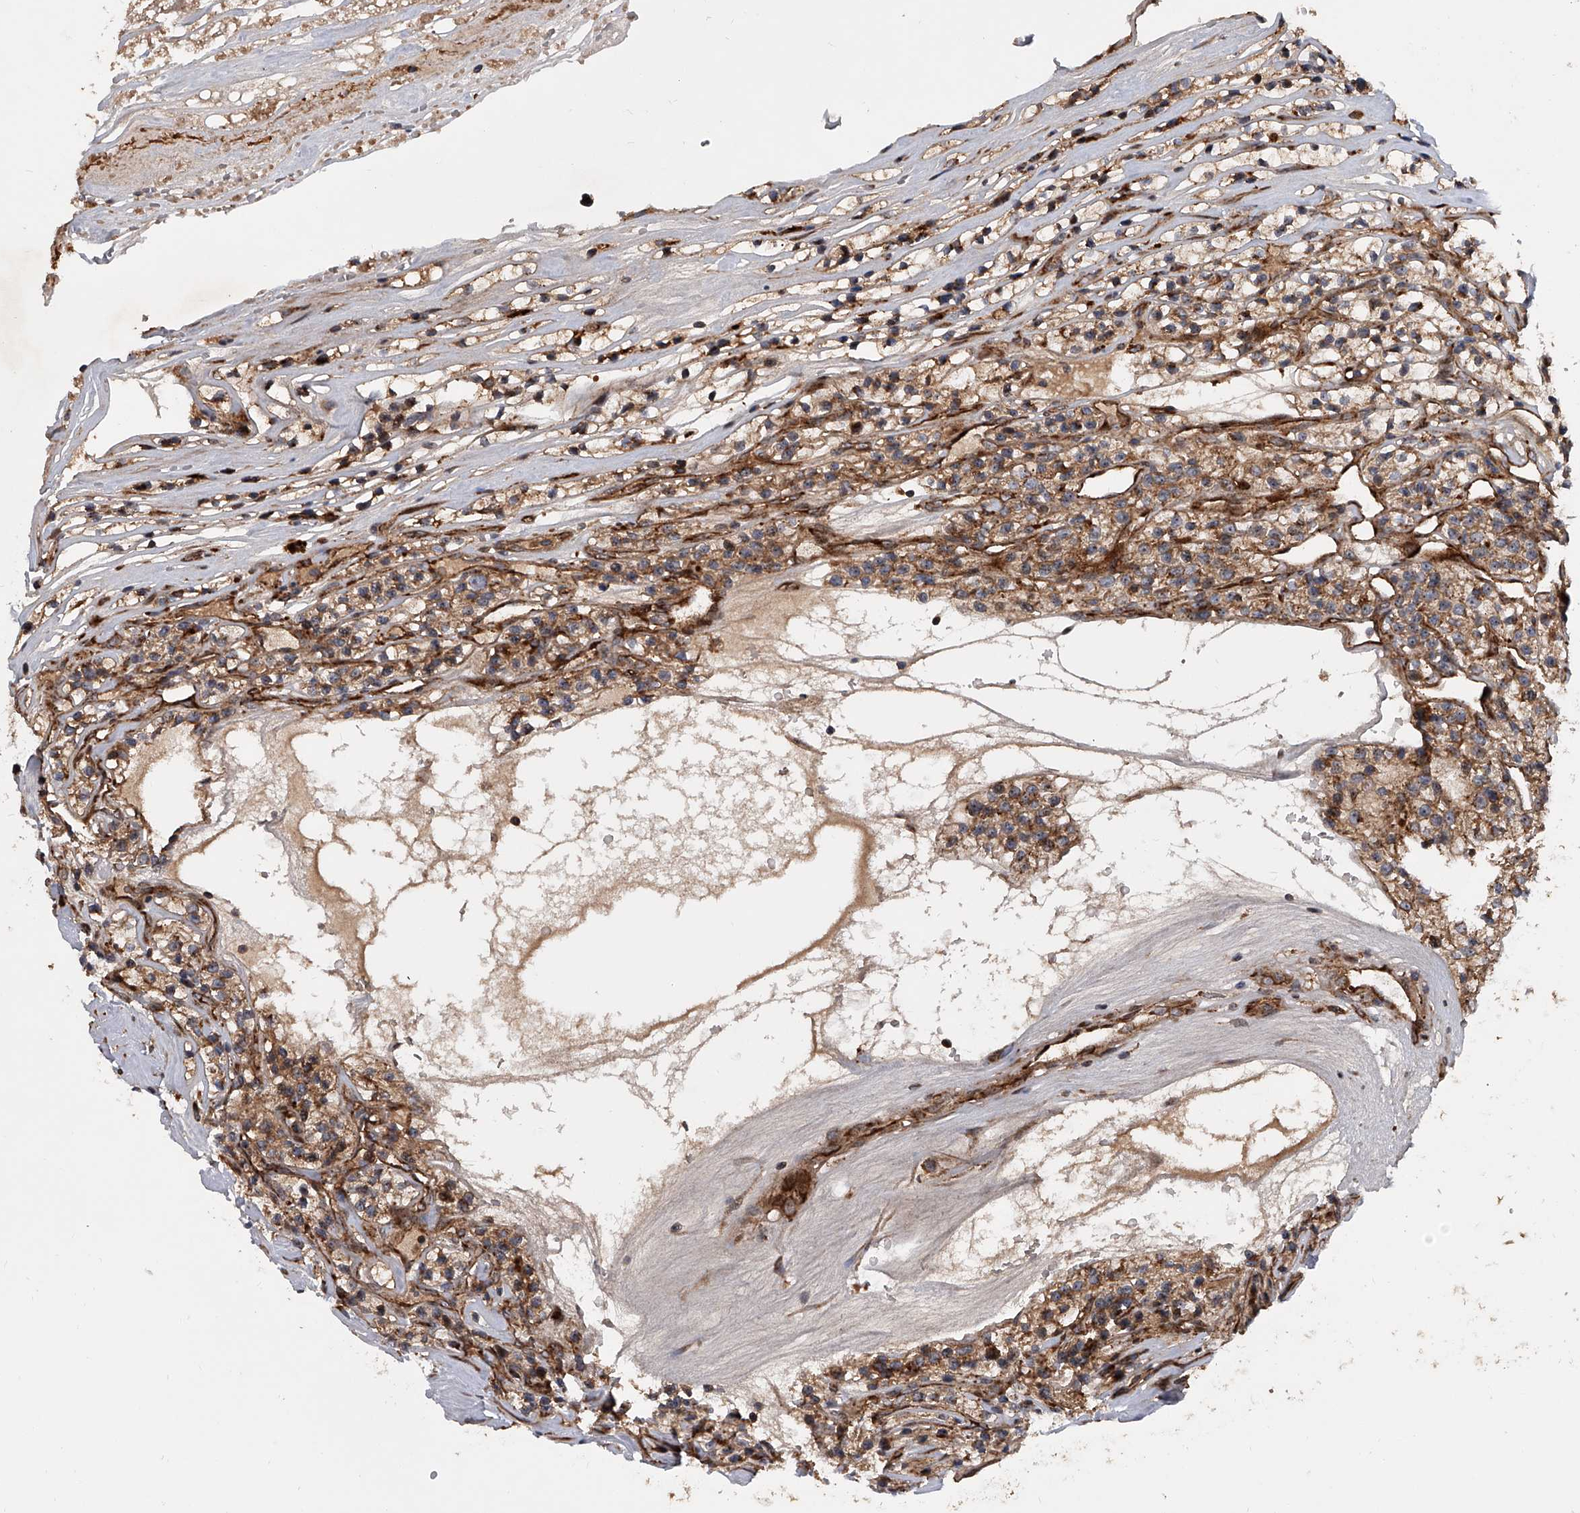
{"staining": {"intensity": "moderate", "quantity": ">75%", "location": "cytoplasmic/membranous"}, "tissue": "renal cancer", "cell_type": "Tumor cells", "image_type": "cancer", "snomed": [{"axis": "morphology", "description": "Adenocarcinoma, NOS"}, {"axis": "topography", "description": "Kidney"}], "caption": "DAB immunohistochemical staining of human adenocarcinoma (renal) exhibits moderate cytoplasmic/membranous protein positivity in approximately >75% of tumor cells.", "gene": "USP47", "patient": {"sex": "female", "age": 57}}